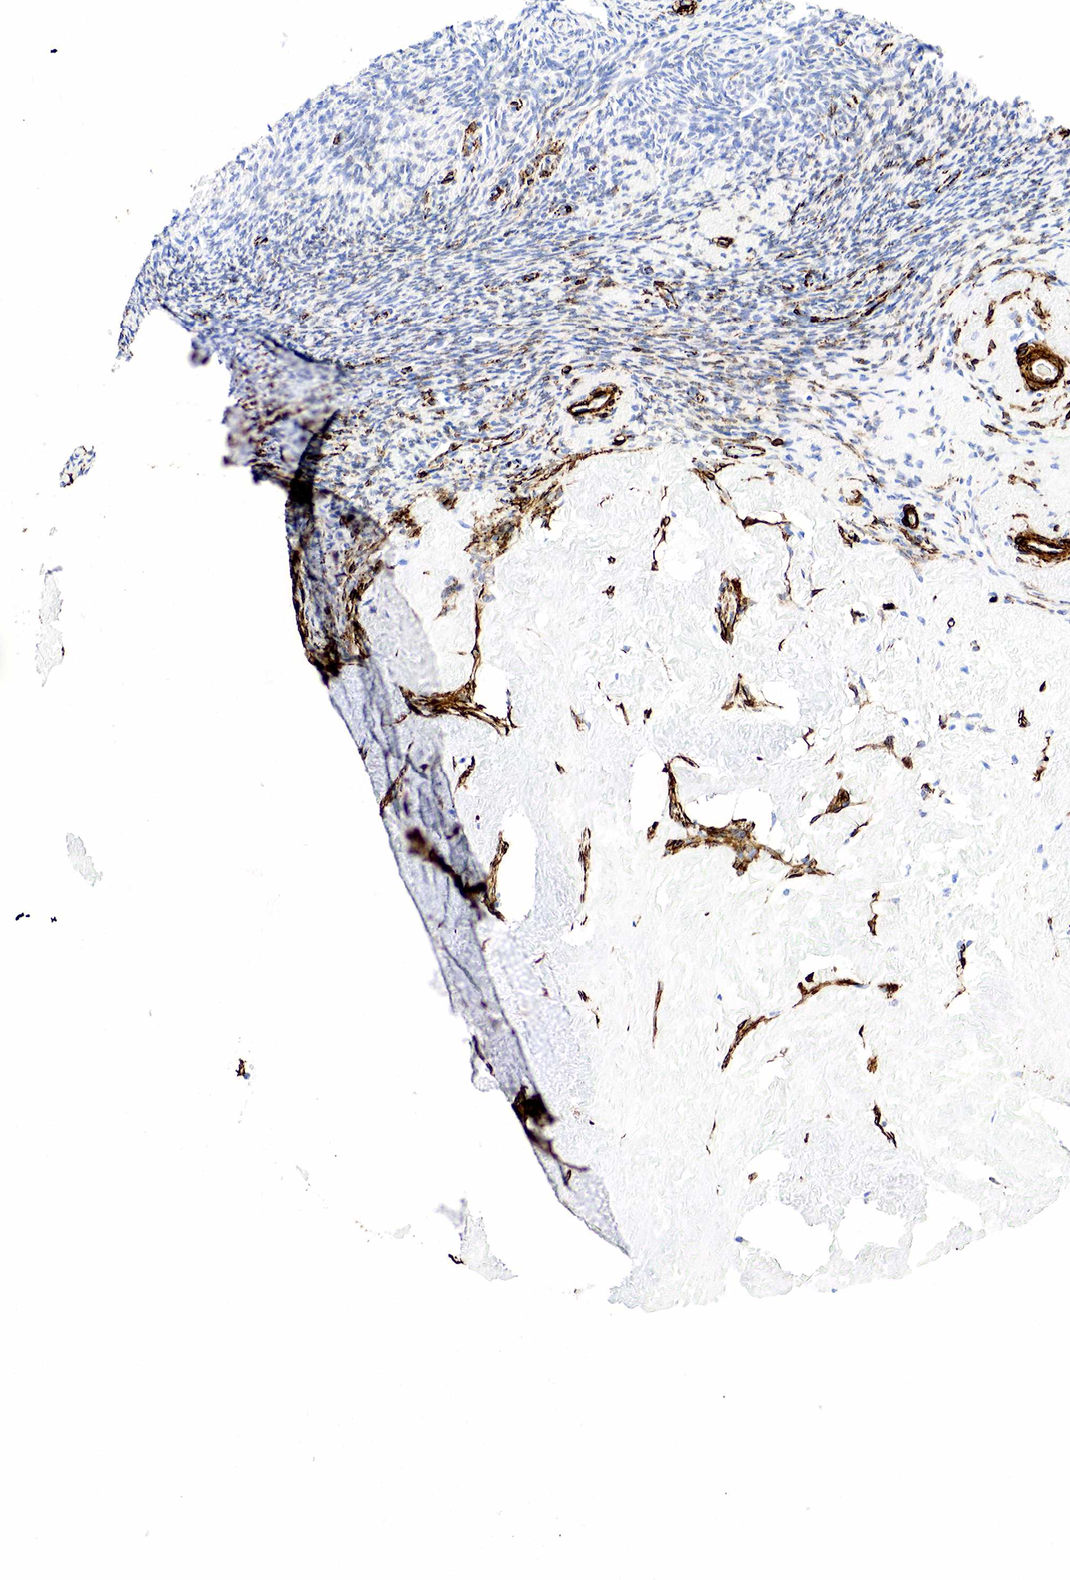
{"staining": {"intensity": "negative", "quantity": "none", "location": "none"}, "tissue": "ovary", "cell_type": "Follicle cells", "image_type": "normal", "snomed": [{"axis": "morphology", "description": "Normal tissue, NOS"}, {"axis": "topography", "description": "Ovary"}], "caption": "This is an immunohistochemistry histopathology image of benign human ovary. There is no expression in follicle cells.", "gene": "ACTA2", "patient": {"sex": "female", "age": 53}}